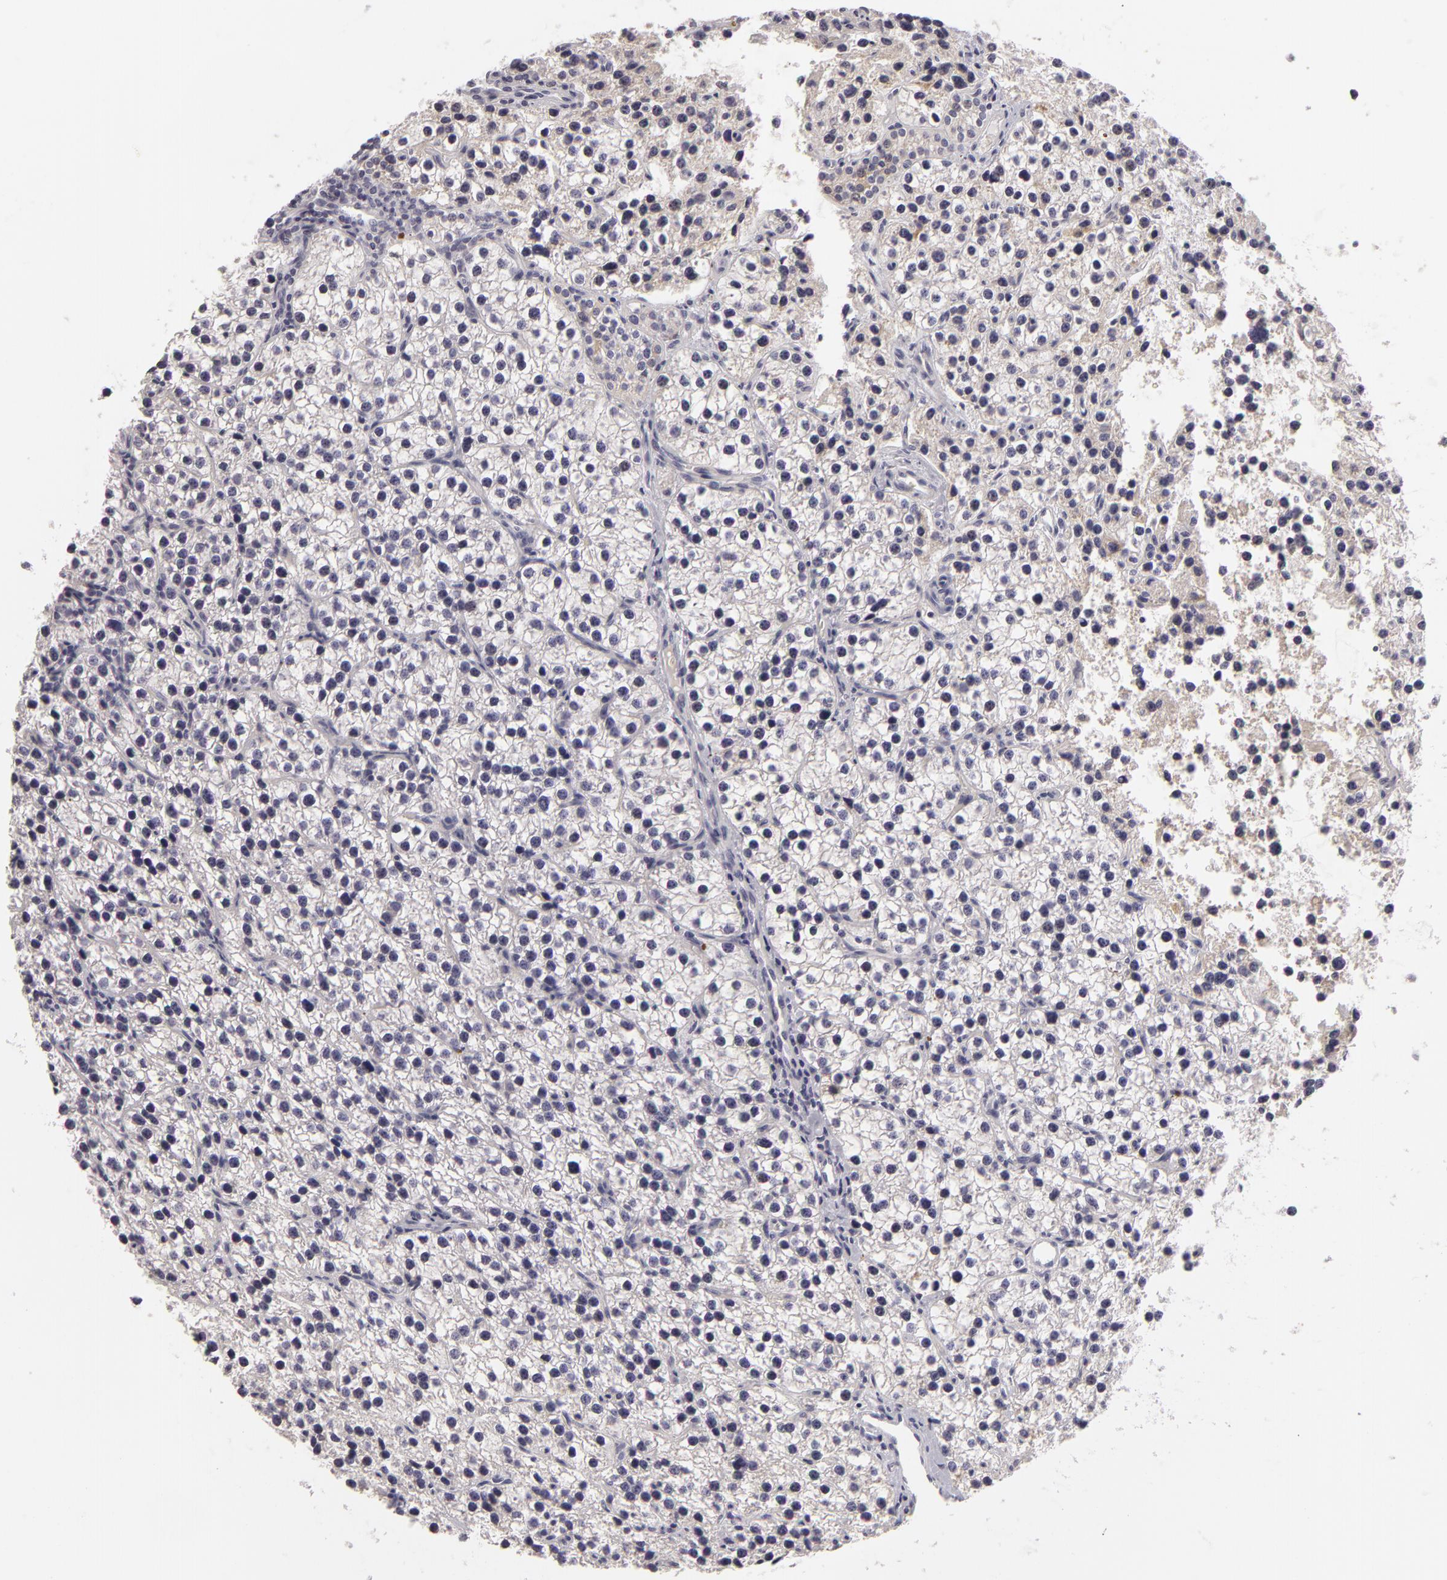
{"staining": {"intensity": "weak", "quantity": "25%-75%", "location": "cytoplasmic/membranous"}, "tissue": "parathyroid gland", "cell_type": "Glandular cells", "image_type": "normal", "snomed": [{"axis": "morphology", "description": "Normal tissue, NOS"}, {"axis": "topography", "description": "Parathyroid gland"}], "caption": "Immunohistochemistry (DAB (3,3'-diaminobenzidine)) staining of benign parathyroid gland shows weak cytoplasmic/membranous protein positivity in approximately 25%-75% of glandular cells.", "gene": "ATP2B3", "patient": {"sex": "female", "age": 54}}